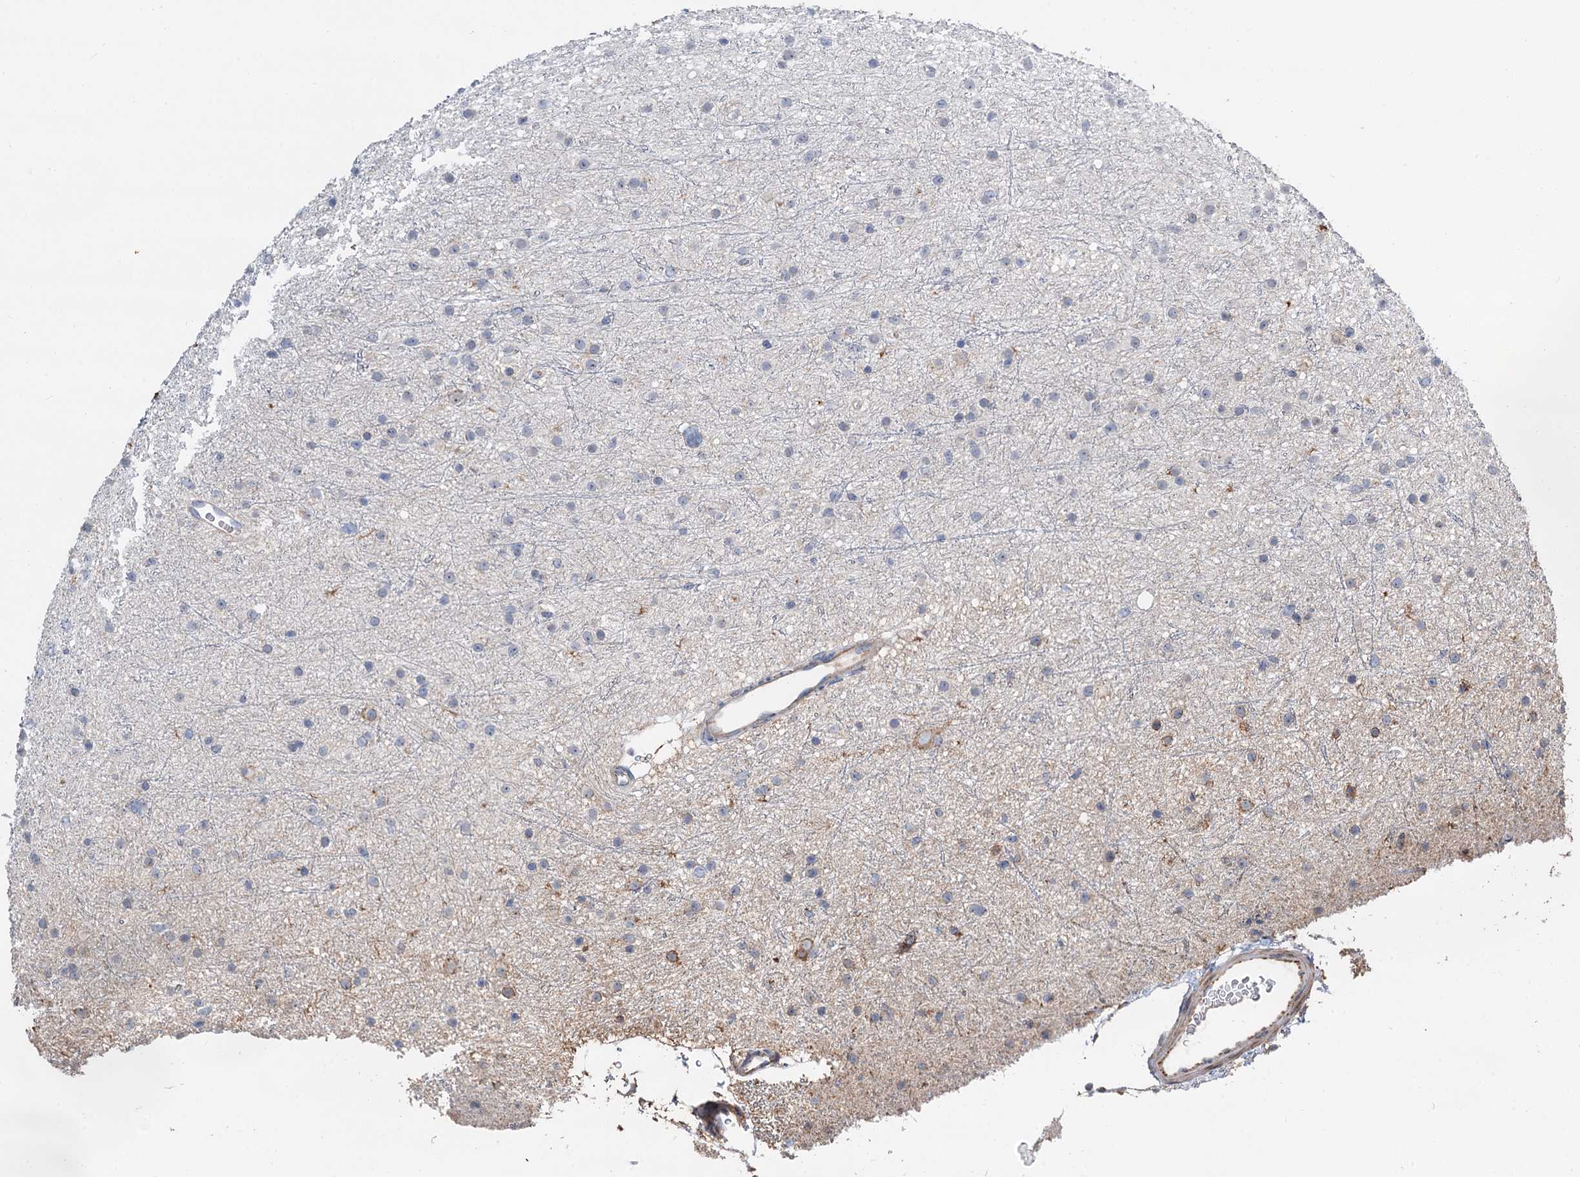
{"staining": {"intensity": "negative", "quantity": "none", "location": "none"}, "tissue": "glioma", "cell_type": "Tumor cells", "image_type": "cancer", "snomed": [{"axis": "morphology", "description": "Glioma, malignant, Low grade"}, {"axis": "topography", "description": "Cerebral cortex"}], "caption": "Human malignant glioma (low-grade) stained for a protein using immunohistochemistry demonstrates no staining in tumor cells.", "gene": "TMA16", "patient": {"sex": "female", "age": 39}}